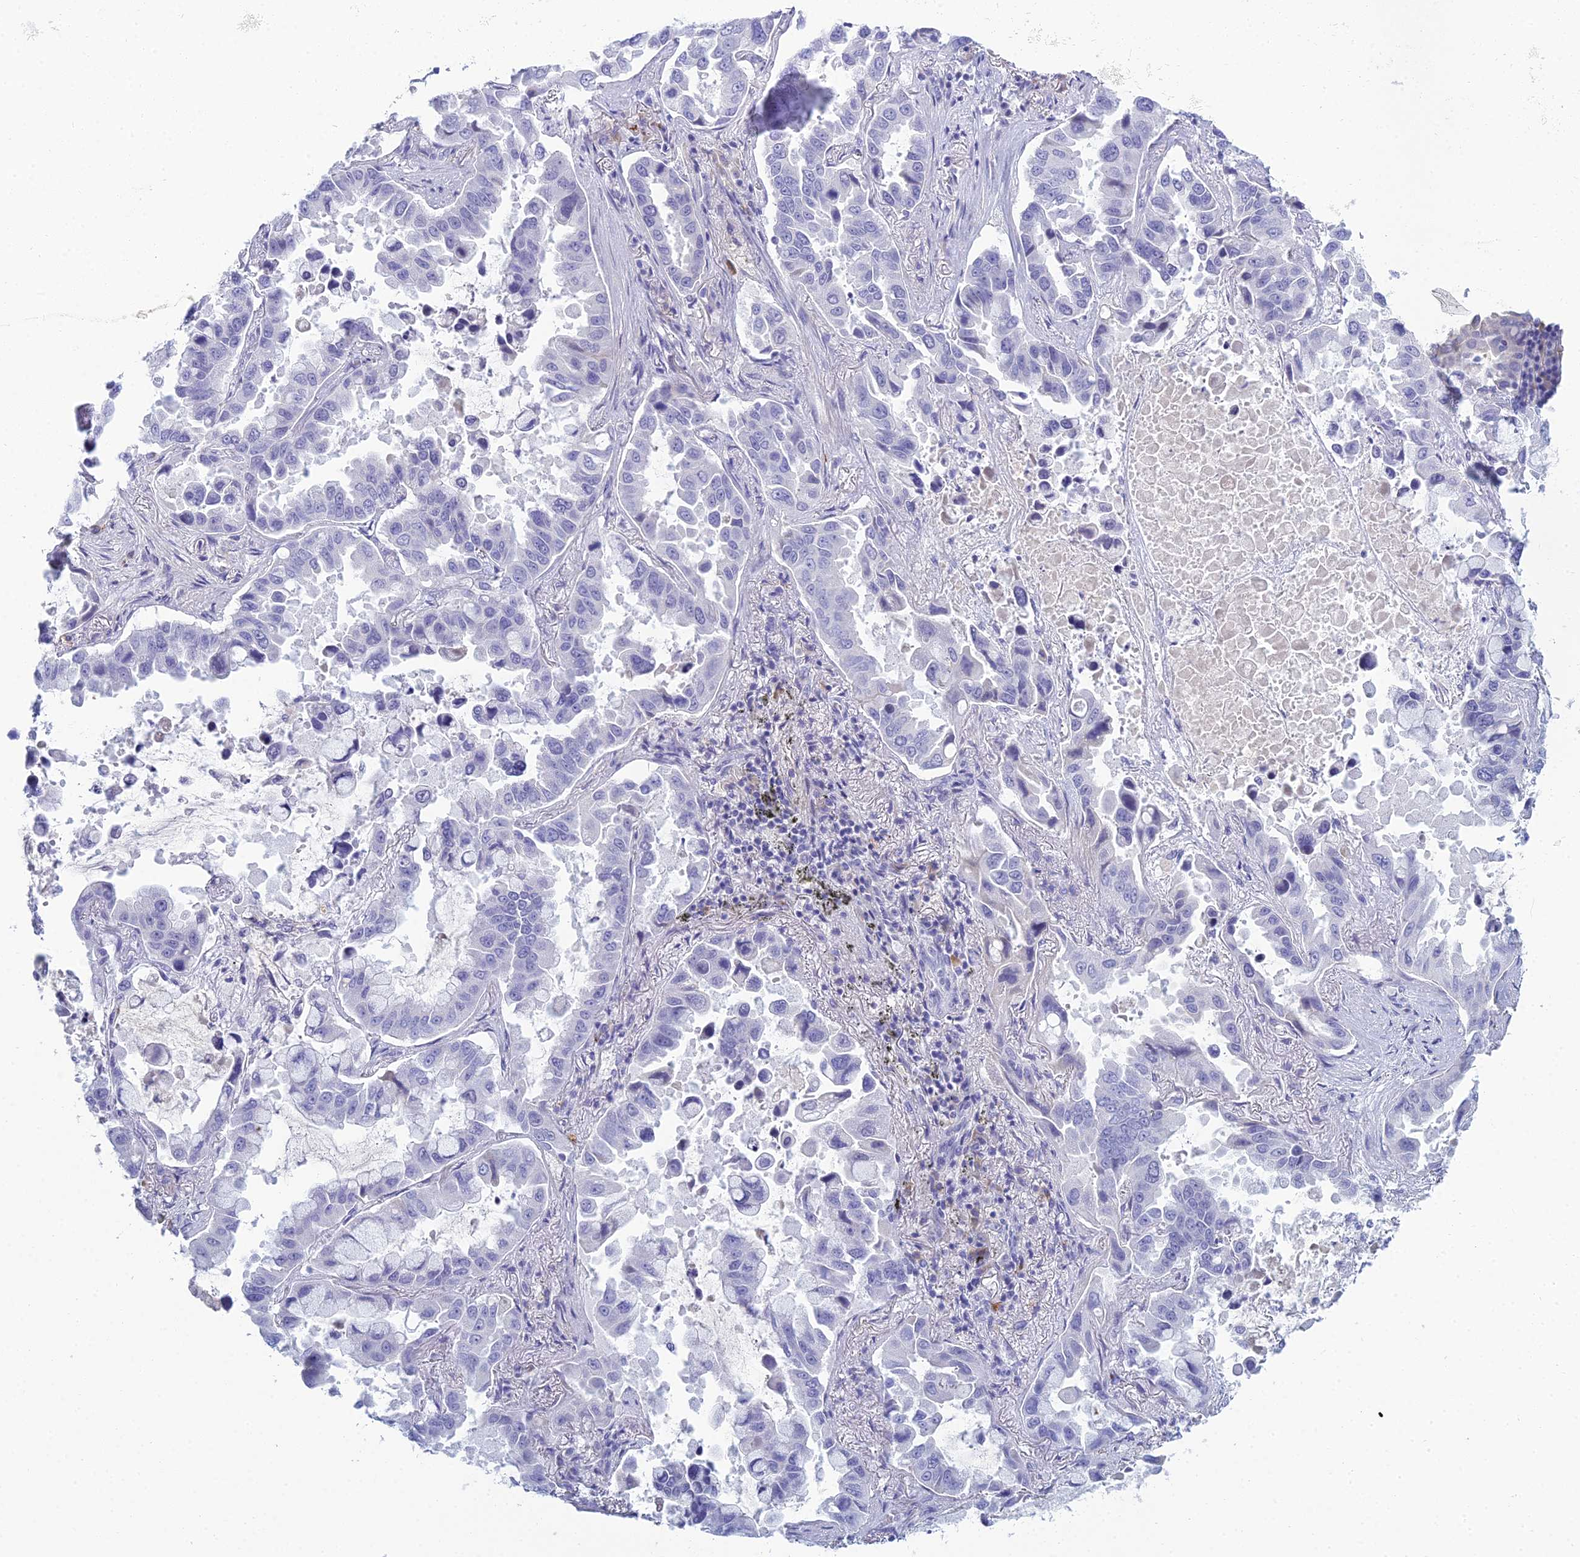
{"staining": {"intensity": "negative", "quantity": "none", "location": "none"}, "tissue": "lung cancer", "cell_type": "Tumor cells", "image_type": "cancer", "snomed": [{"axis": "morphology", "description": "Adenocarcinoma, NOS"}, {"axis": "topography", "description": "Lung"}], "caption": "IHC histopathology image of neoplastic tissue: human adenocarcinoma (lung) stained with DAB shows no significant protein positivity in tumor cells.", "gene": "MUC13", "patient": {"sex": "male", "age": 64}}